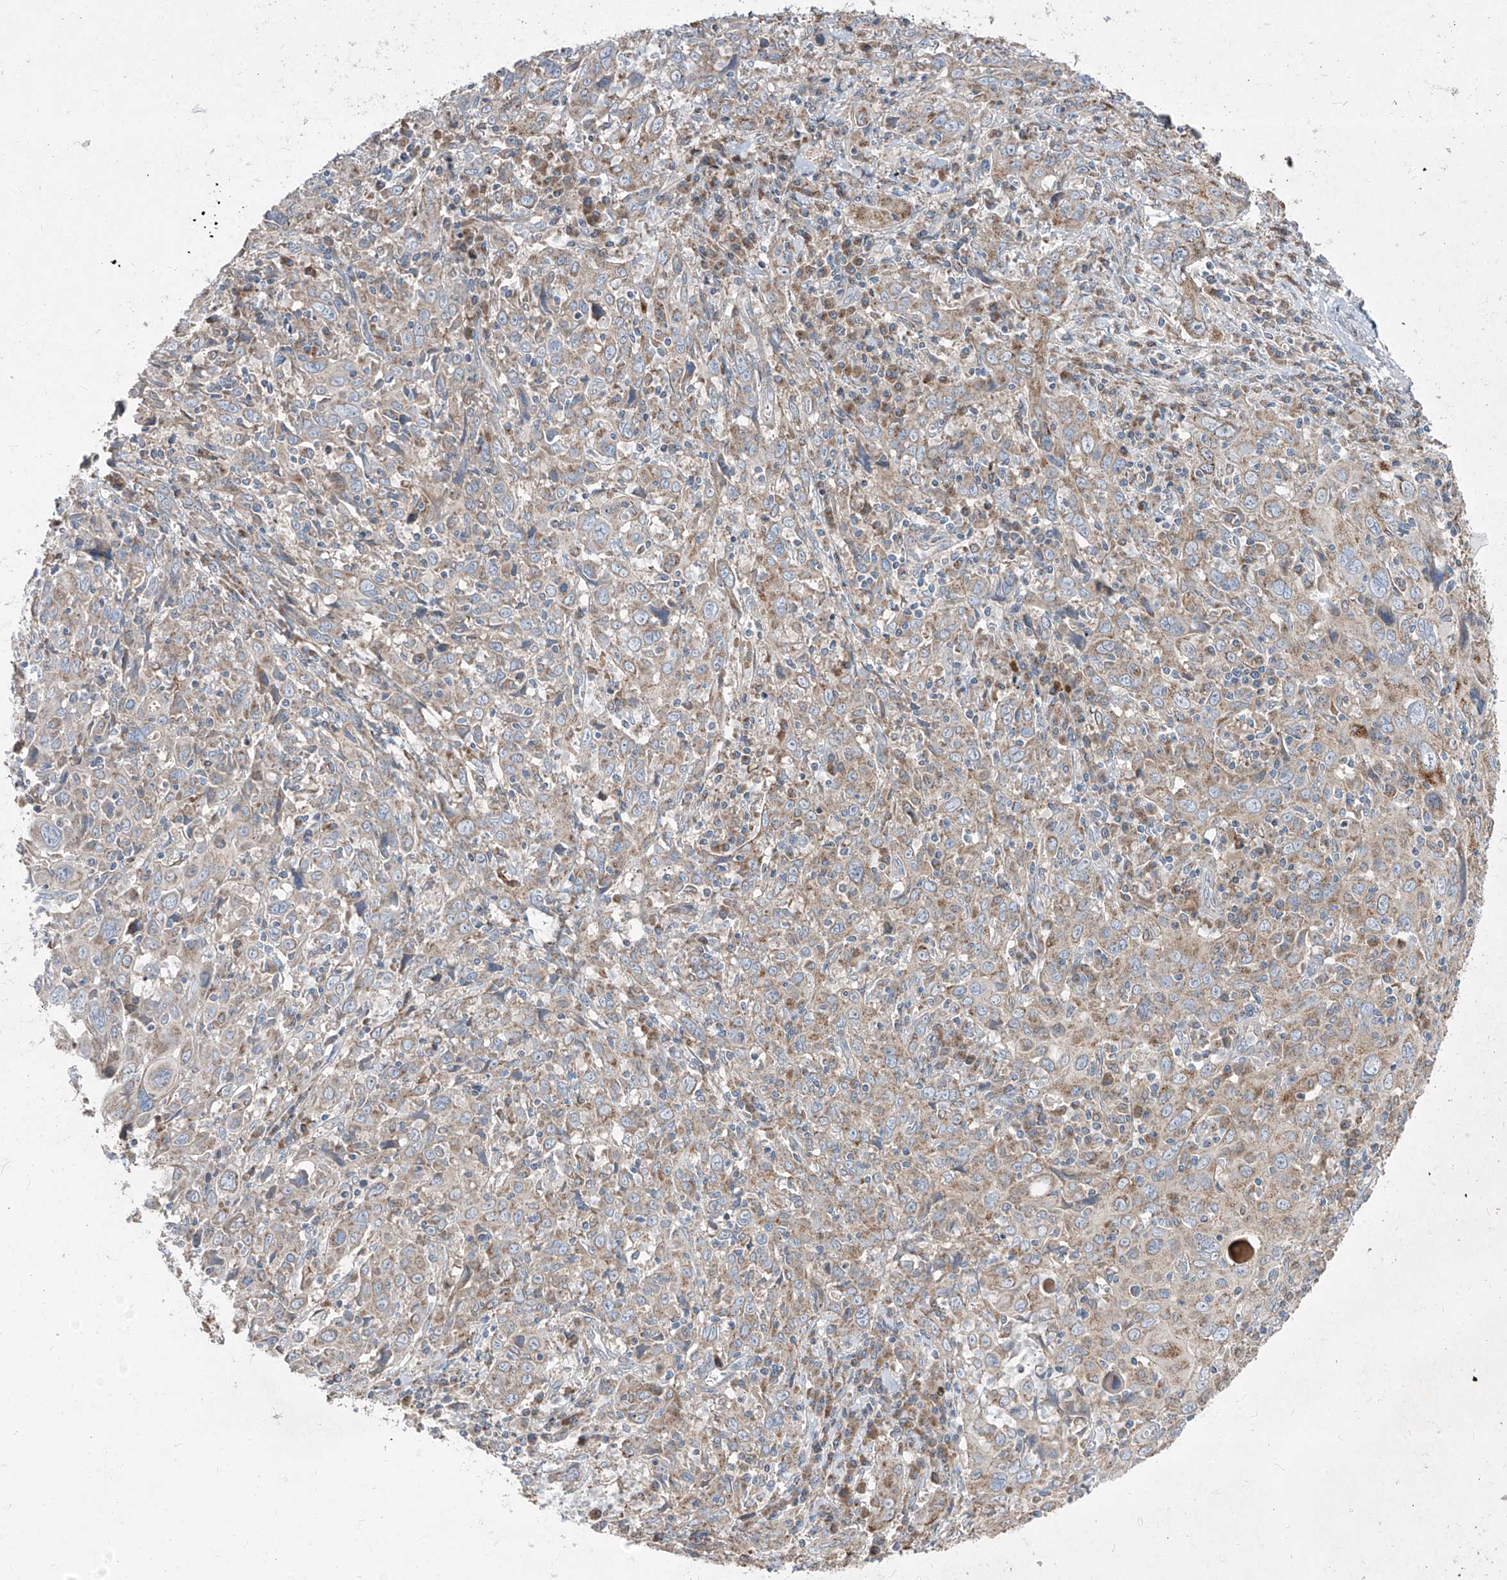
{"staining": {"intensity": "moderate", "quantity": ">75%", "location": "cytoplasmic/membranous"}, "tissue": "cervical cancer", "cell_type": "Tumor cells", "image_type": "cancer", "snomed": [{"axis": "morphology", "description": "Squamous cell carcinoma, NOS"}, {"axis": "topography", "description": "Cervix"}], "caption": "Immunohistochemical staining of cervical squamous cell carcinoma exhibits medium levels of moderate cytoplasmic/membranous staining in approximately >75% of tumor cells.", "gene": "ABCD3", "patient": {"sex": "female", "age": 46}}